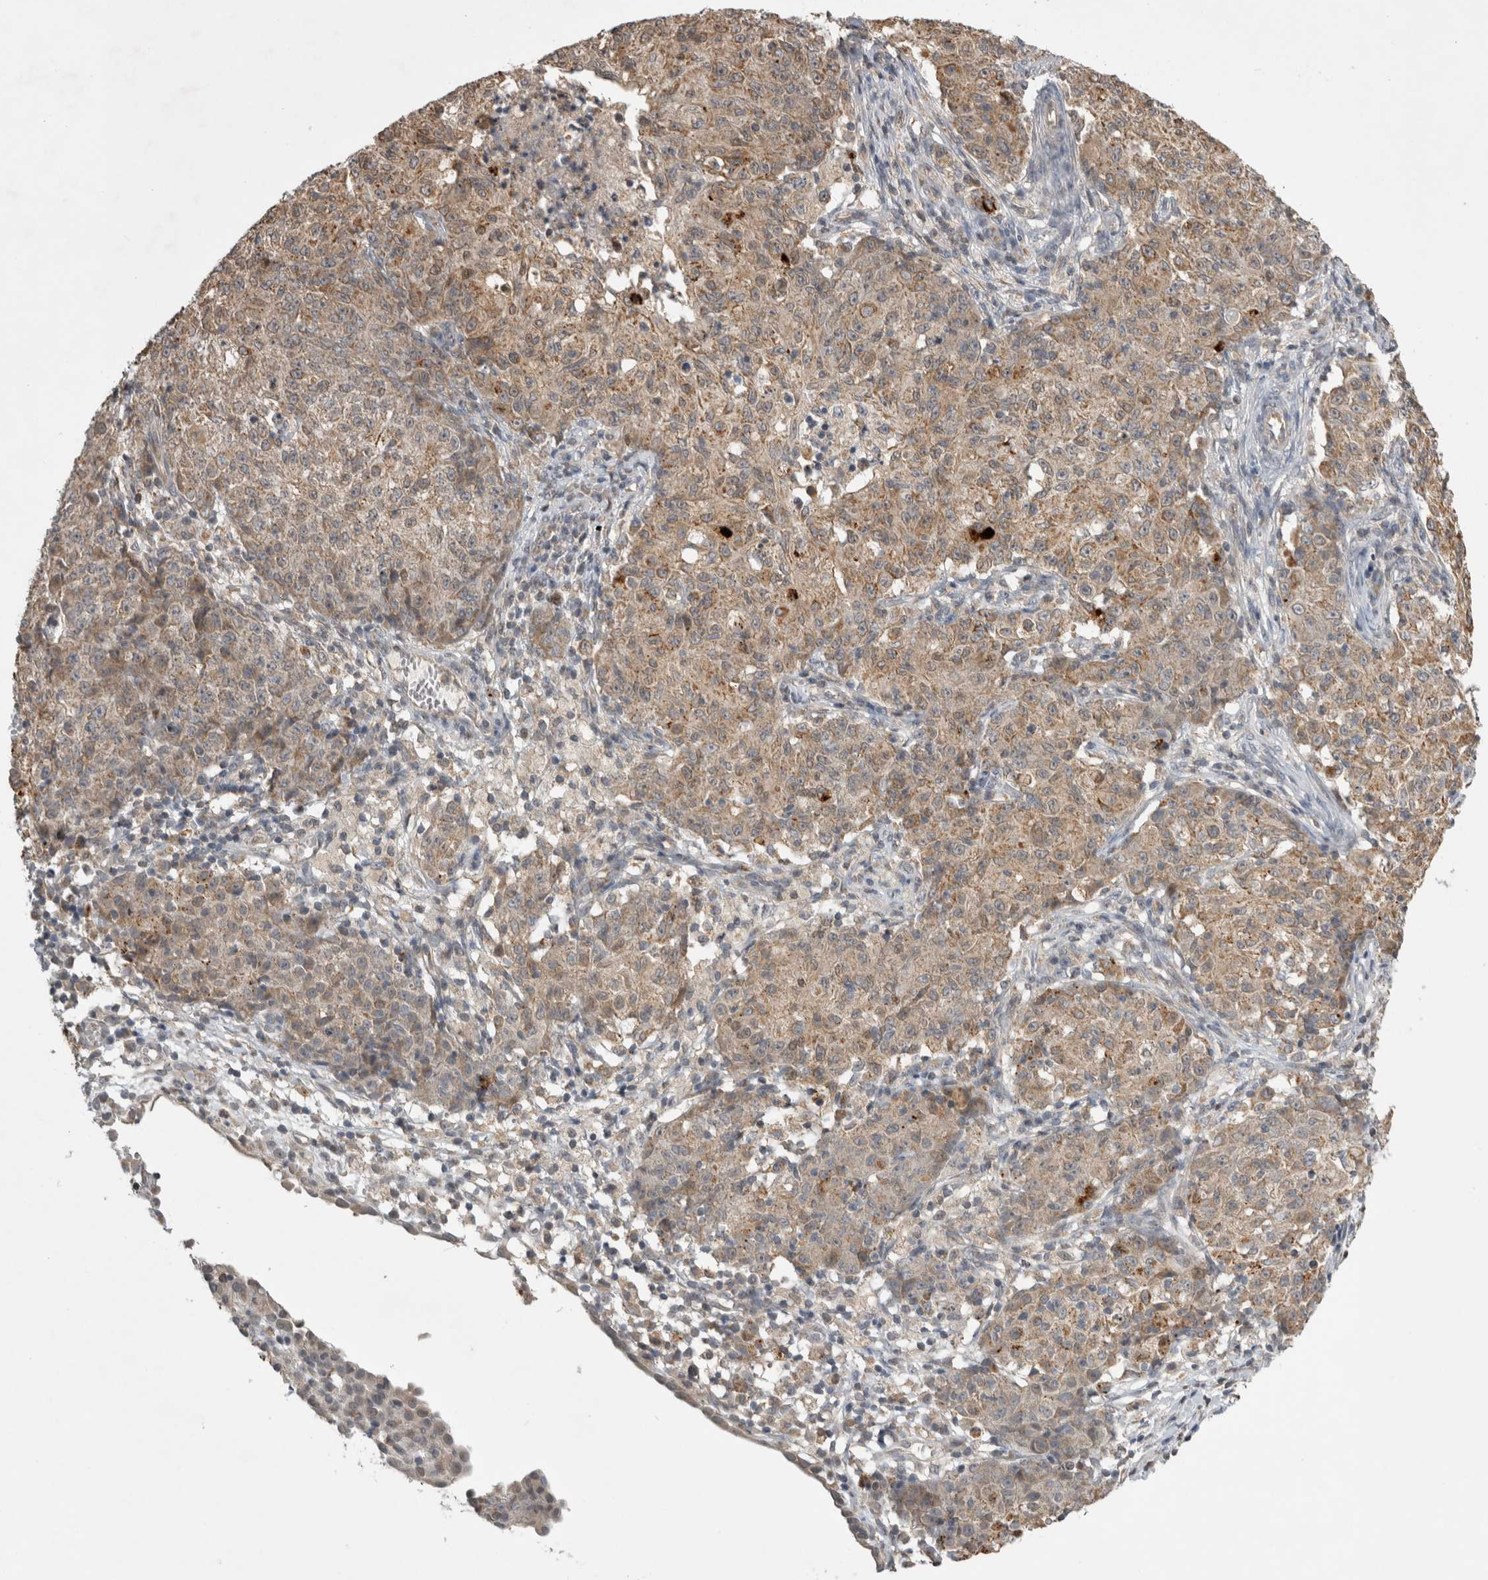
{"staining": {"intensity": "weak", "quantity": ">75%", "location": "cytoplasmic/membranous"}, "tissue": "ovarian cancer", "cell_type": "Tumor cells", "image_type": "cancer", "snomed": [{"axis": "morphology", "description": "Carcinoma, endometroid"}, {"axis": "topography", "description": "Ovary"}], "caption": "Immunohistochemical staining of human endometroid carcinoma (ovarian) shows weak cytoplasmic/membranous protein positivity in about >75% of tumor cells.", "gene": "KCNIP1", "patient": {"sex": "female", "age": 42}}